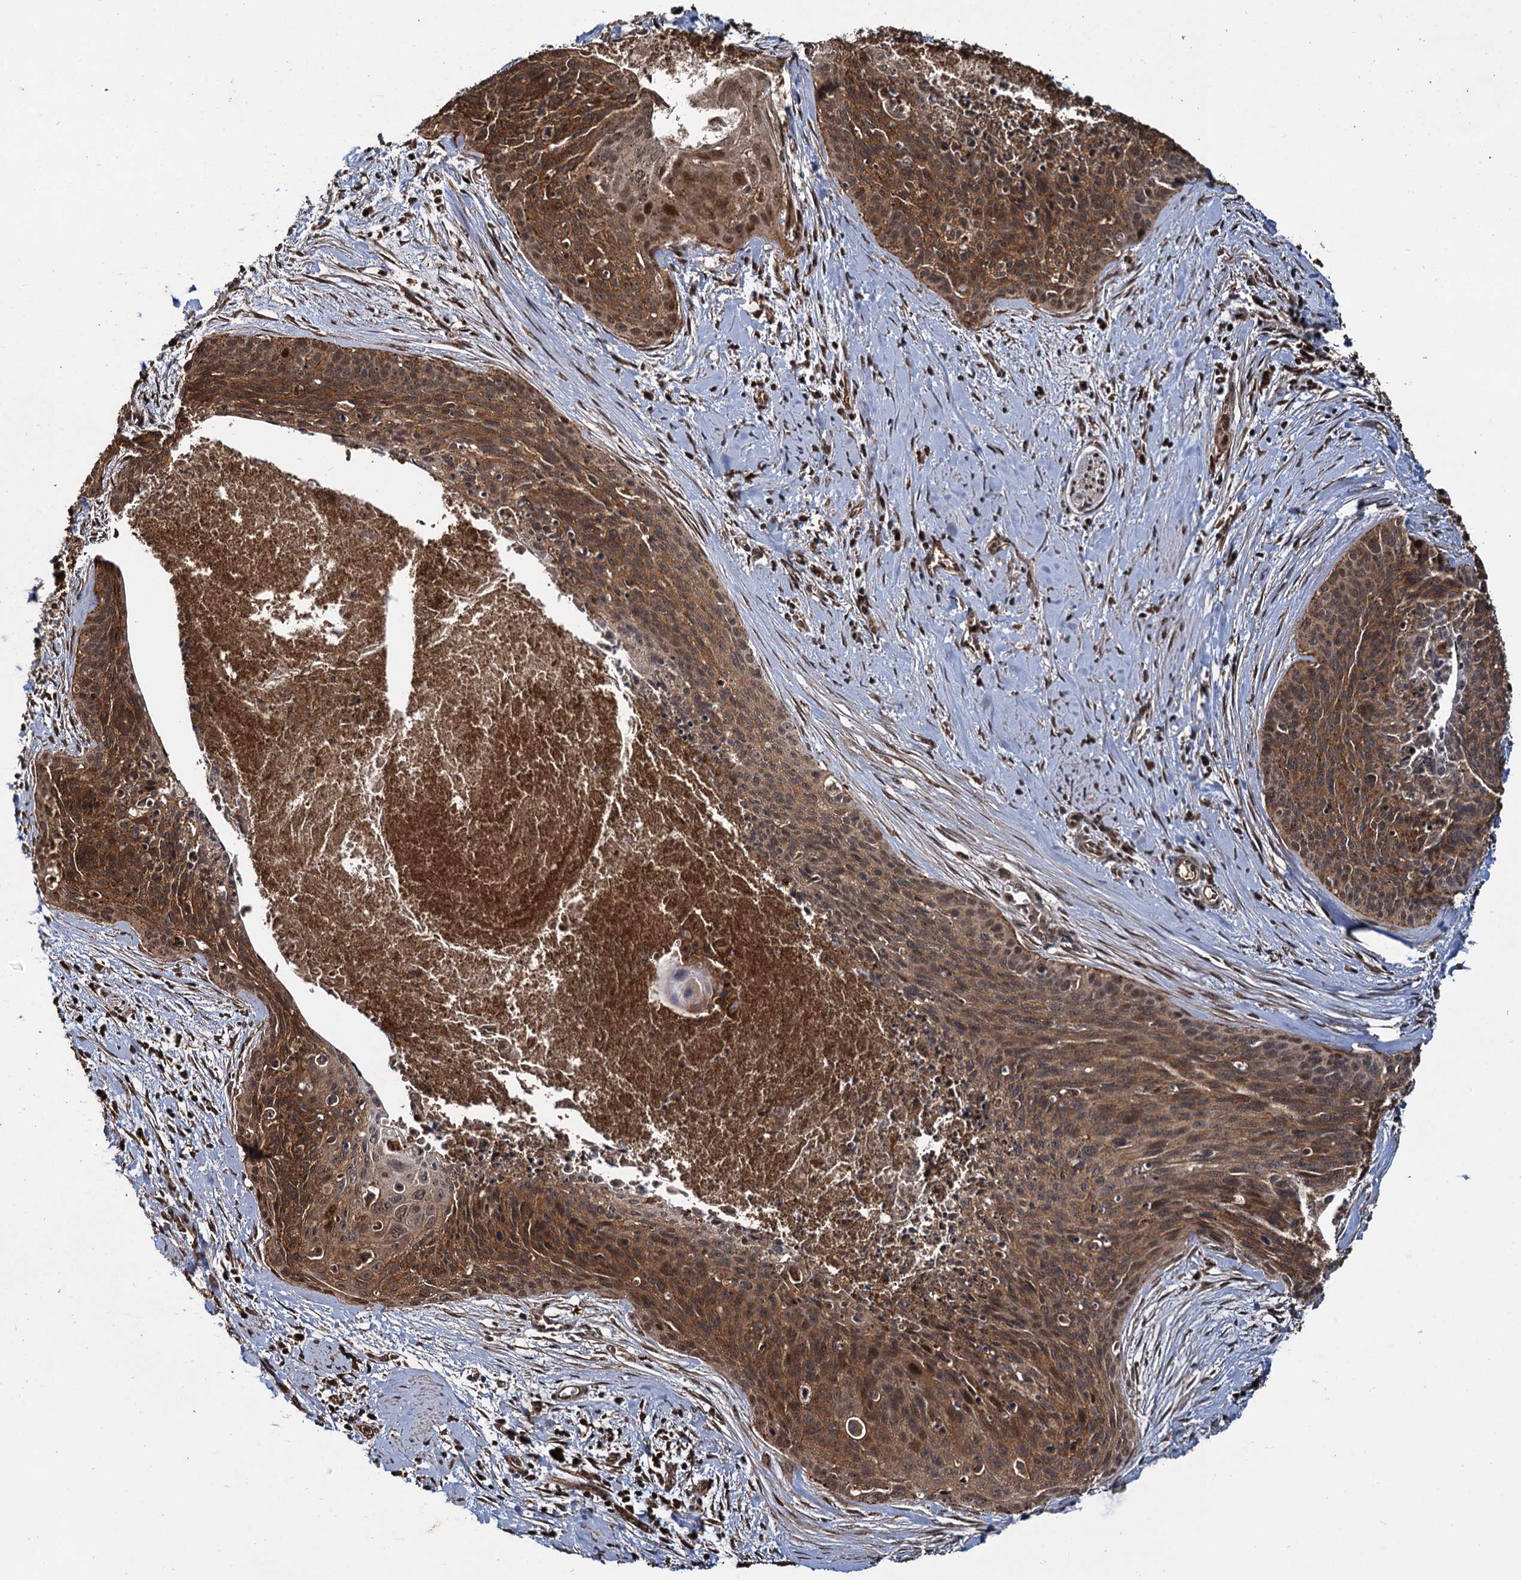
{"staining": {"intensity": "moderate", "quantity": ">75%", "location": "cytoplasmic/membranous,nuclear"}, "tissue": "cervical cancer", "cell_type": "Tumor cells", "image_type": "cancer", "snomed": [{"axis": "morphology", "description": "Squamous cell carcinoma, NOS"}, {"axis": "topography", "description": "Cervix"}], "caption": "Brown immunohistochemical staining in cervical cancer demonstrates moderate cytoplasmic/membranous and nuclear staining in approximately >75% of tumor cells. (IHC, brightfield microscopy, high magnification).", "gene": "CEP192", "patient": {"sex": "female", "age": 55}}